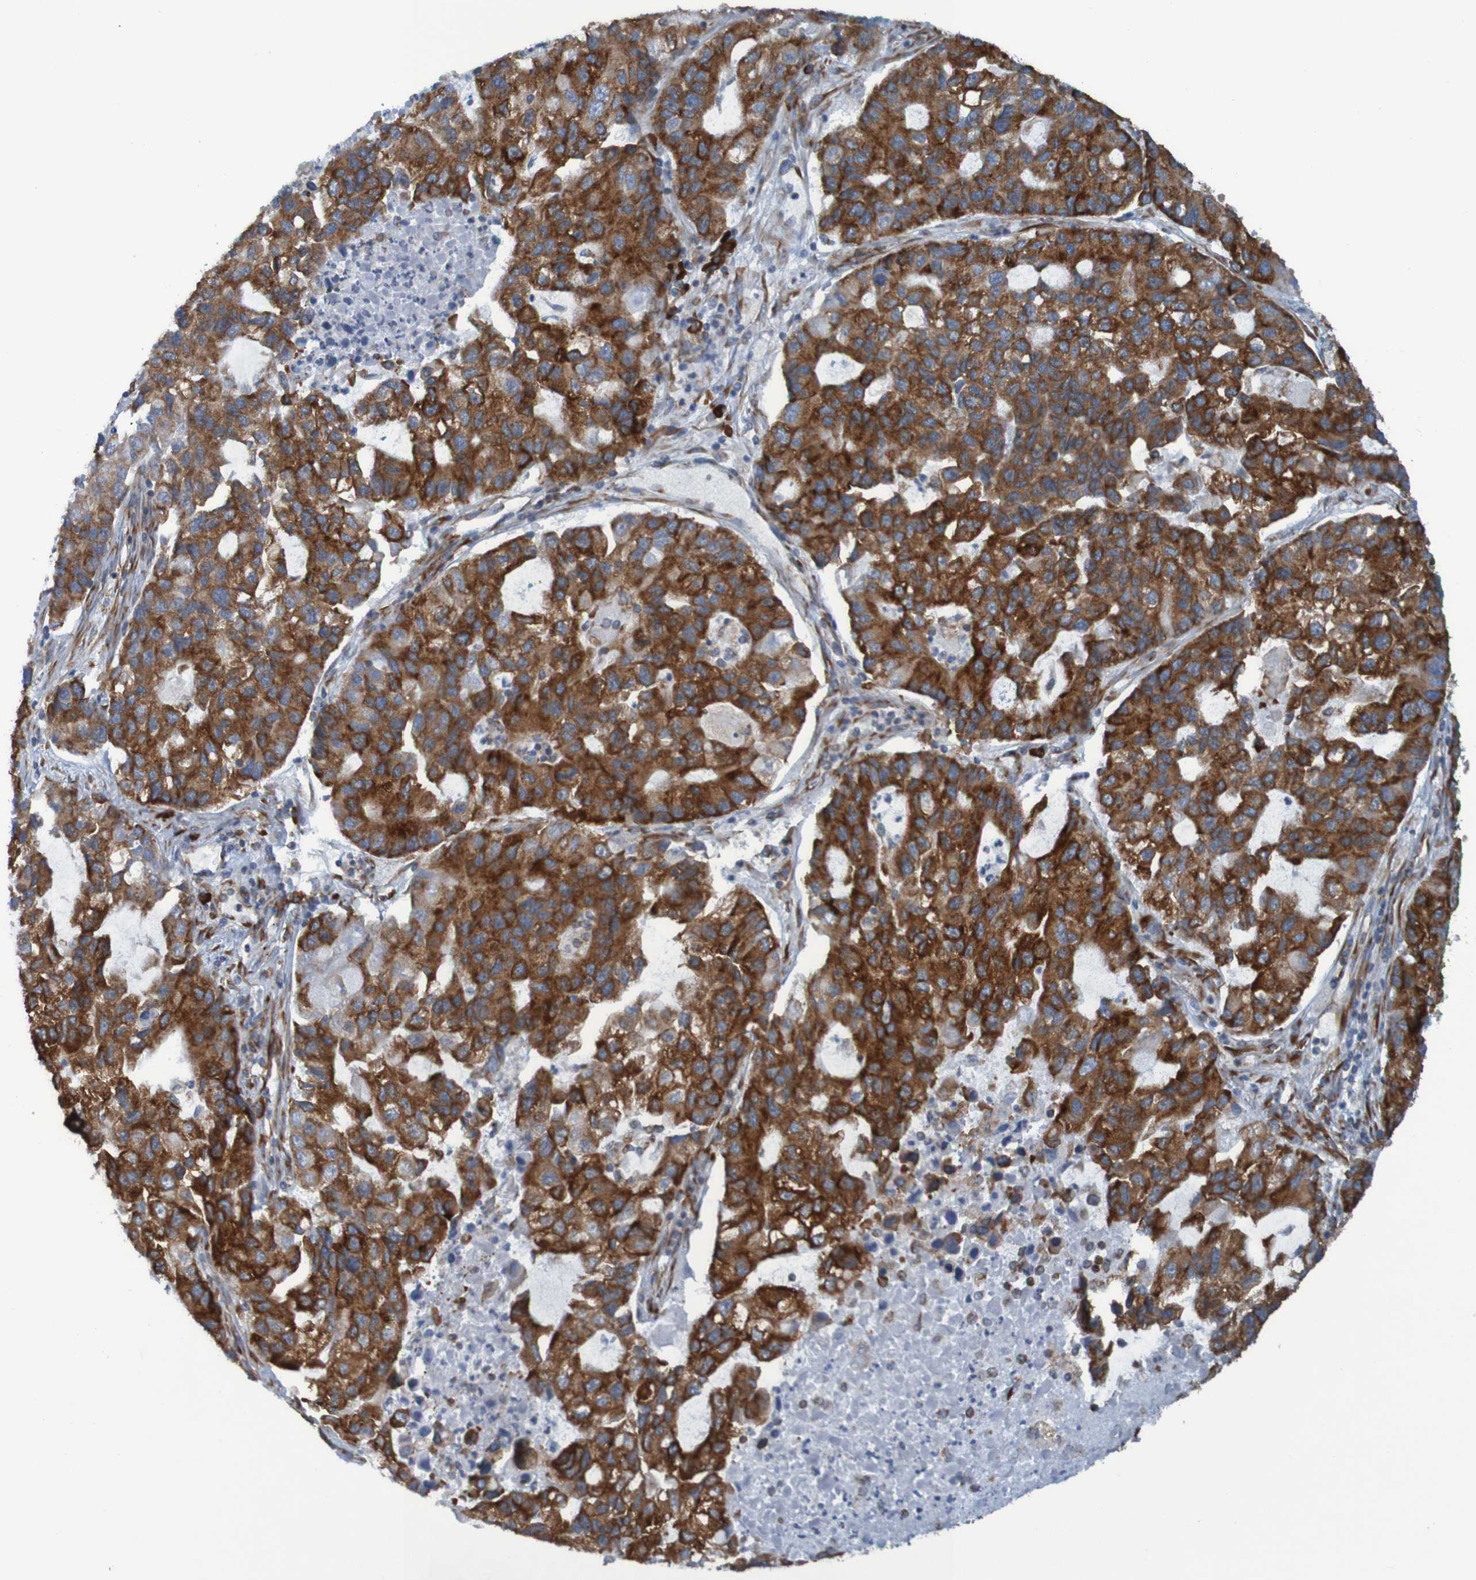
{"staining": {"intensity": "strong", "quantity": "25%-75%", "location": "cytoplasmic/membranous"}, "tissue": "lung cancer", "cell_type": "Tumor cells", "image_type": "cancer", "snomed": [{"axis": "morphology", "description": "Adenocarcinoma, NOS"}, {"axis": "topography", "description": "Lung"}], "caption": "IHC photomicrograph of neoplastic tissue: lung cancer (adenocarcinoma) stained using immunohistochemistry (IHC) demonstrates high levels of strong protein expression localized specifically in the cytoplasmic/membranous of tumor cells, appearing as a cytoplasmic/membranous brown color.", "gene": "SSR1", "patient": {"sex": "female", "age": 51}}